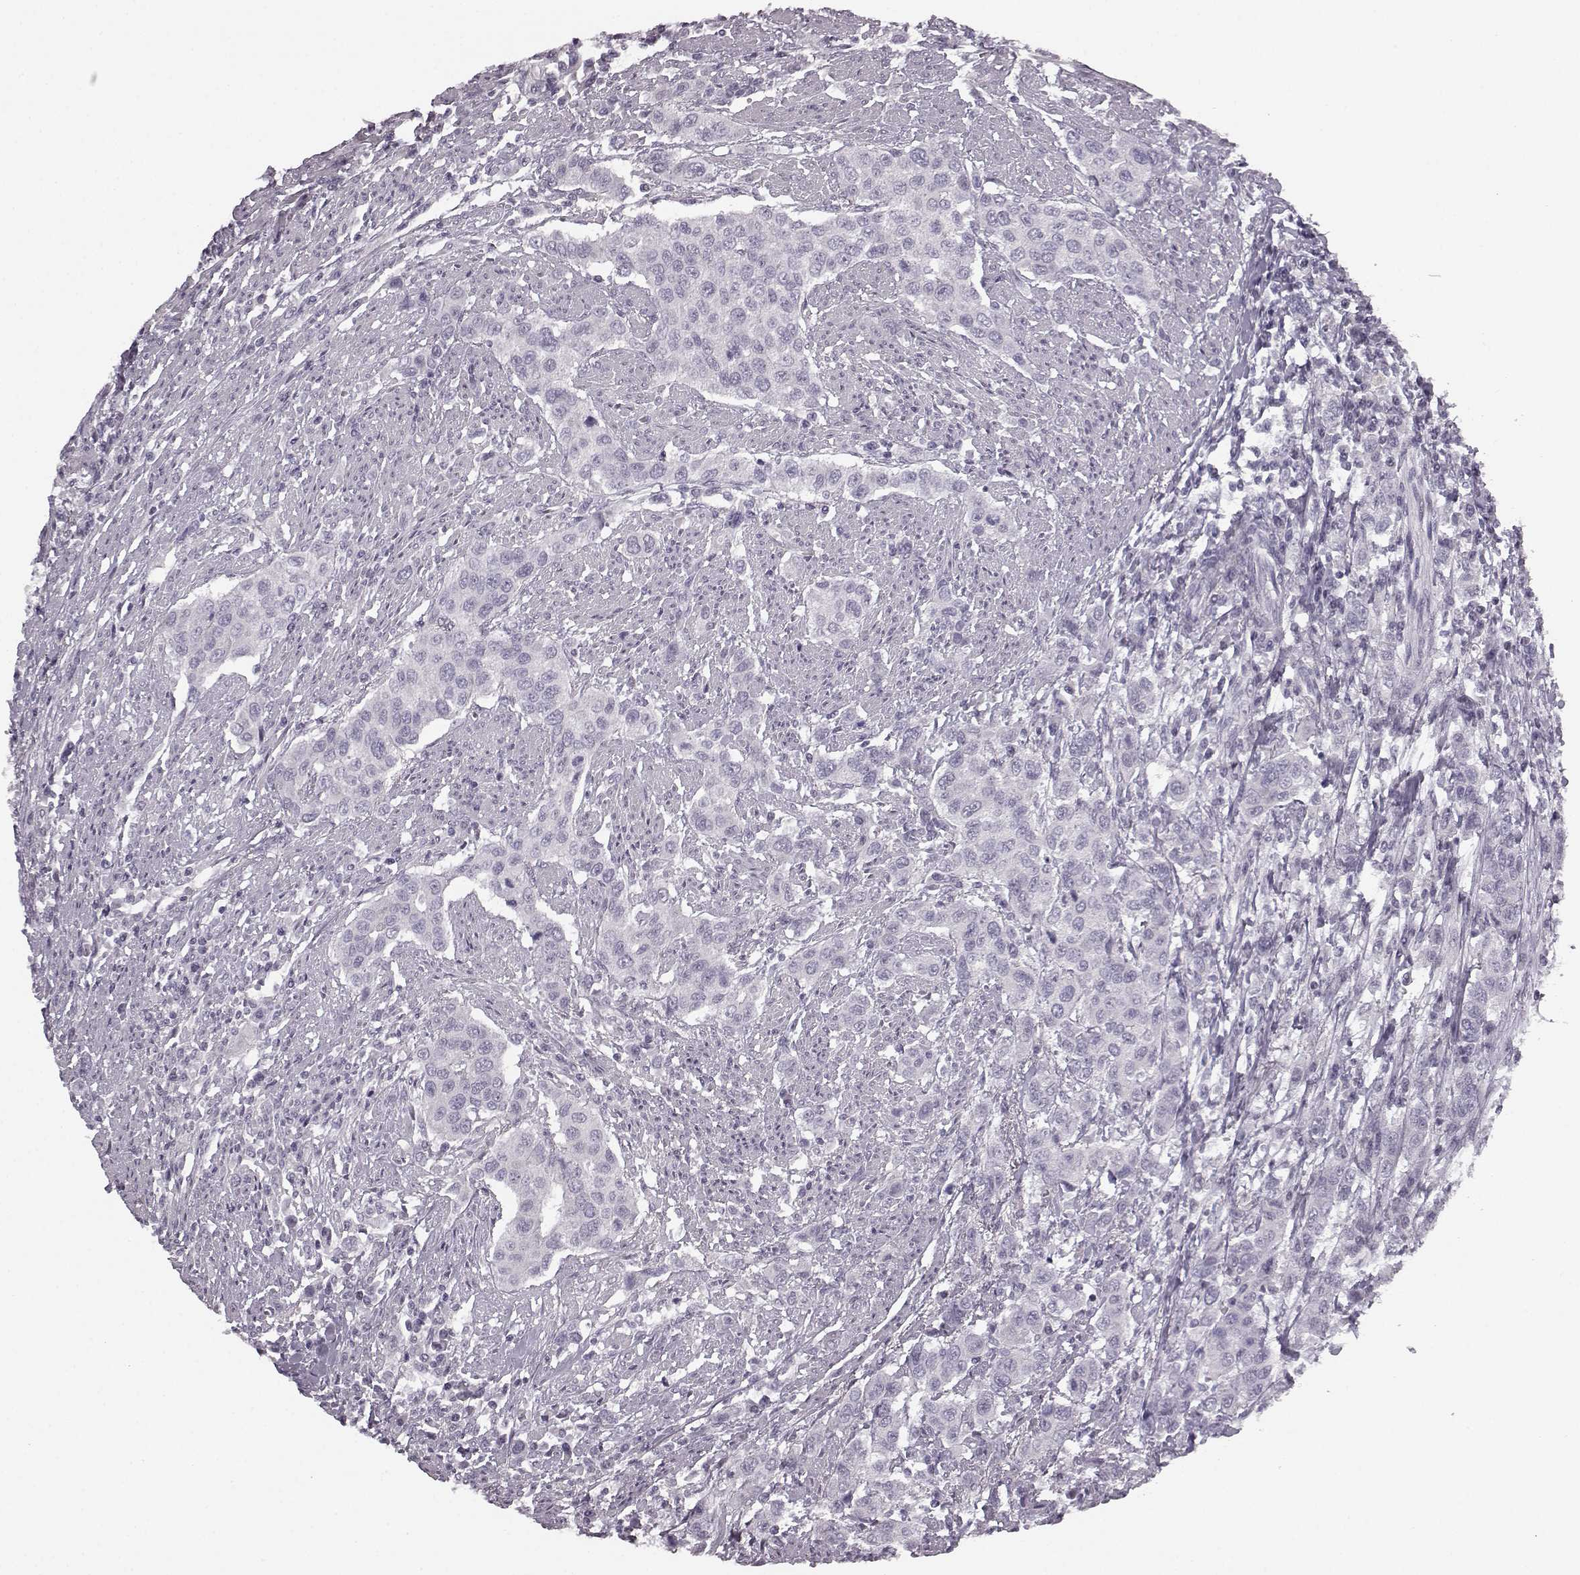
{"staining": {"intensity": "negative", "quantity": "none", "location": "none"}, "tissue": "urothelial cancer", "cell_type": "Tumor cells", "image_type": "cancer", "snomed": [{"axis": "morphology", "description": "Urothelial carcinoma, High grade"}, {"axis": "topography", "description": "Urinary bladder"}], "caption": "DAB immunohistochemical staining of high-grade urothelial carcinoma shows no significant expression in tumor cells.", "gene": "SEMG2", "patient": {"sex": "female", "age": 58}}